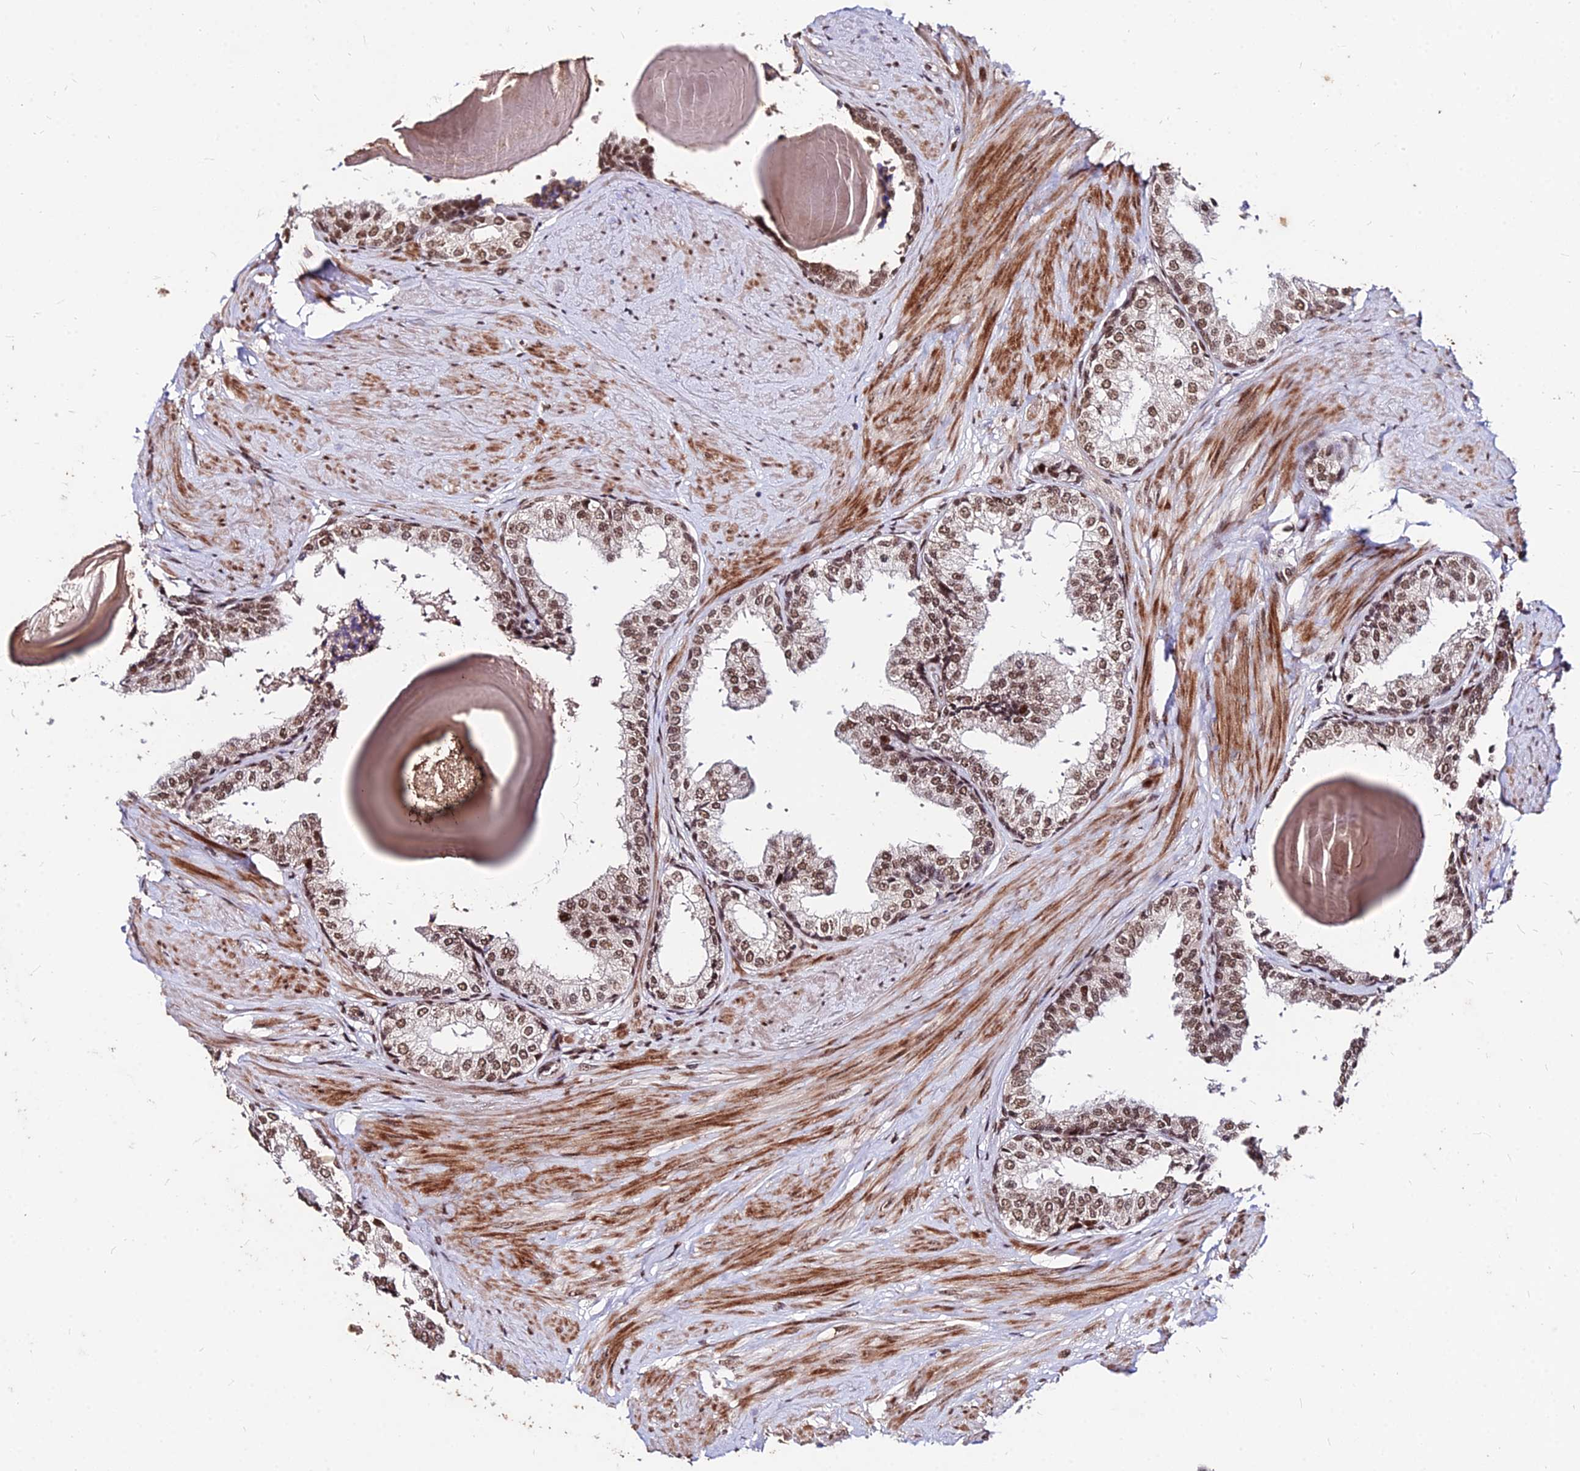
{"staining": {"intensity": "moderate", "quantity": ">75%", "location": "nuclear"}, "tissue": "prostate", "cell_type": "Glandular cells", "image_type": "normal", "snomed": [{"axis": "morphology", "description": "Normal tissue, NOS"}, {"axis": "topography", "description": "Prostate"}], "caption": "Prostate stained with DAB IHC exhibits medium levels of moderate nuclear staining in approximately >75% of glandular cells.", "gene": "ZBED4", "patient": {"sex": "male", "age": 48}}